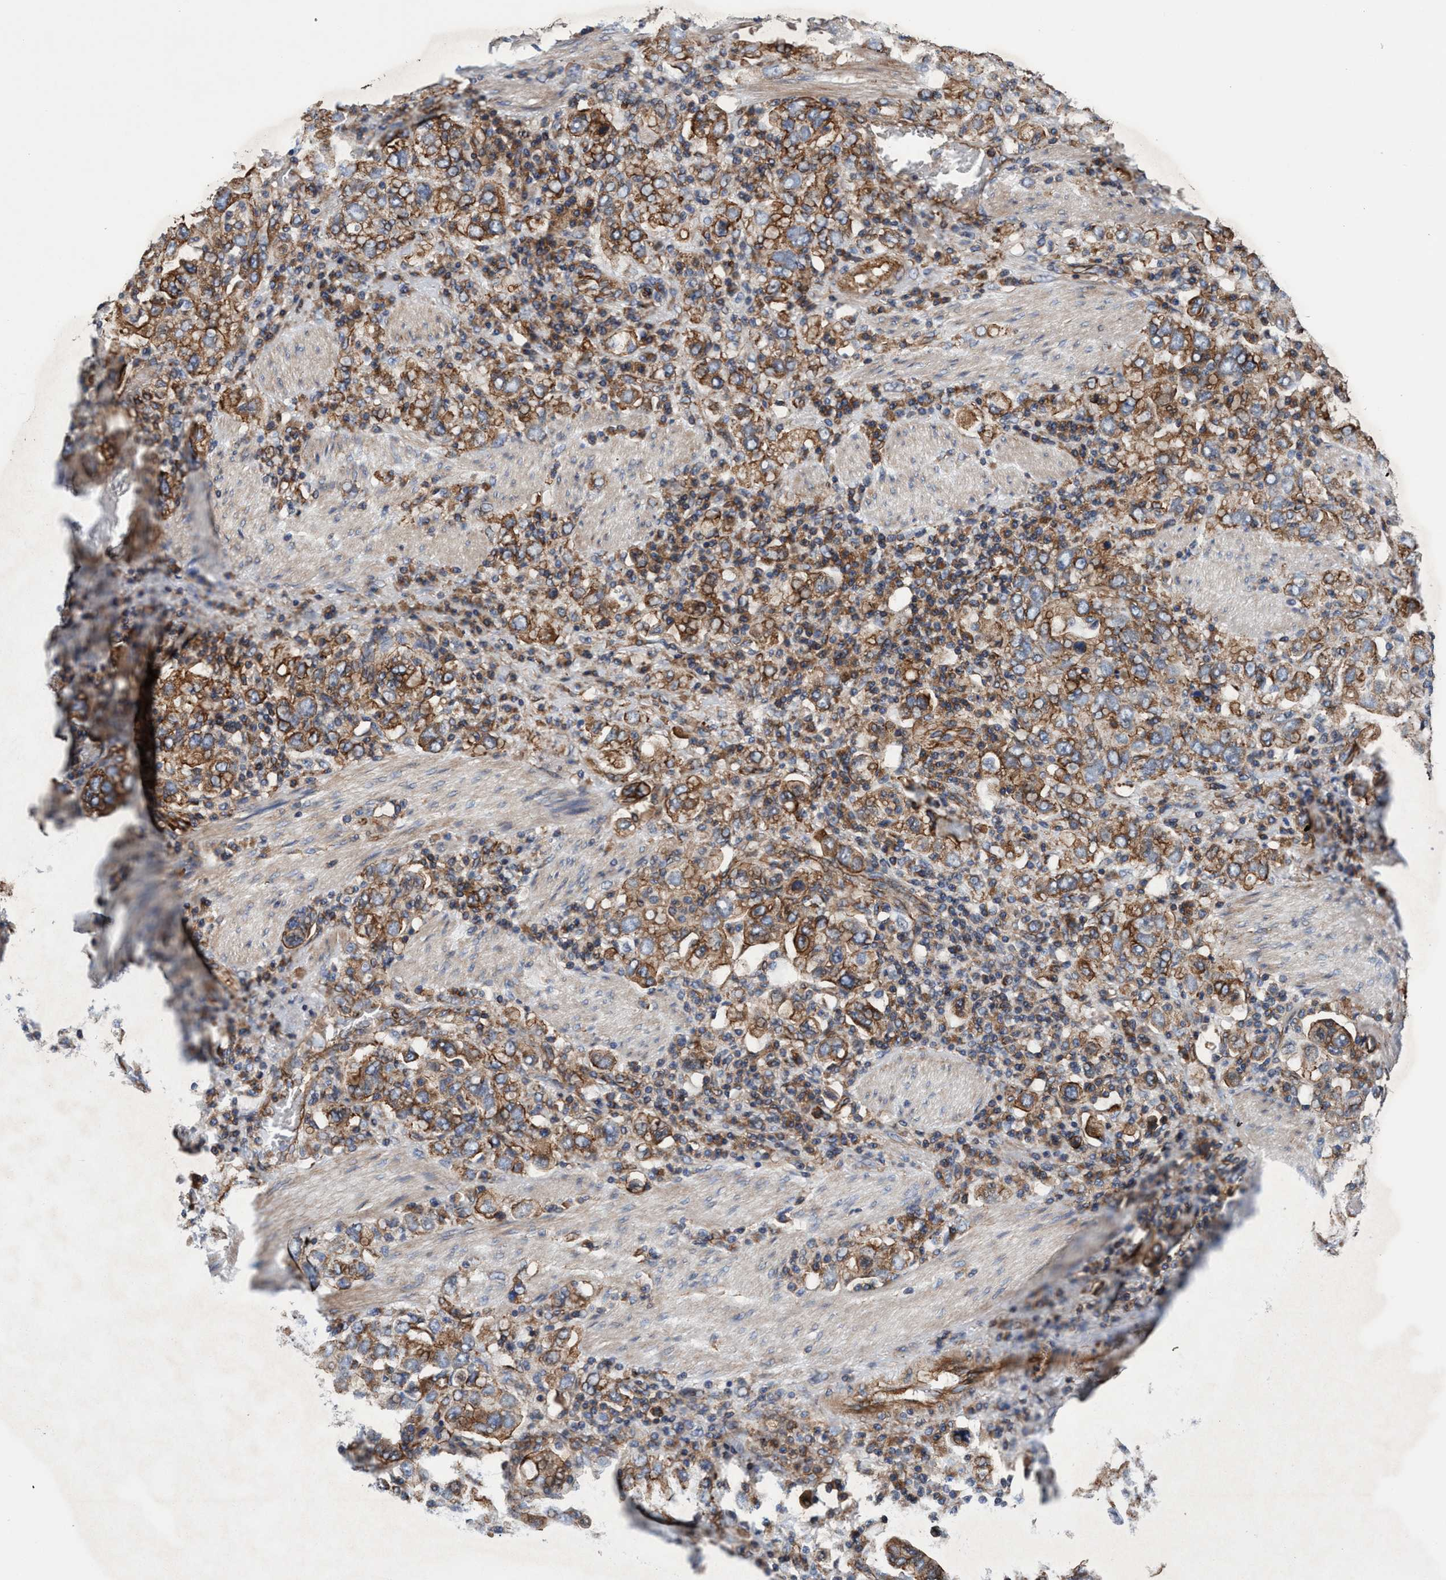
{"staining": {"intensity": "moderate", "quantity": ">75%", "location": "cytoplasmic/membranous"}, "tissue": "stomach cancer", "cell_type": "Tumor cells", "image_type": "cancer", "snomed": [{"axis": "morphology", "description": "Adenocarcinoma, NOS"}, {"axis": "topography", "description": "Stomach, upper"}], "caption": "Moderate cytoplasmic/membranous expression for a protein is seen in approximately >75% of tumor cells of stomach cancer using immunohistochemistry (IHC).", "gene": "MCM3AP", "patient": {"sex": "male", "age": 62}}